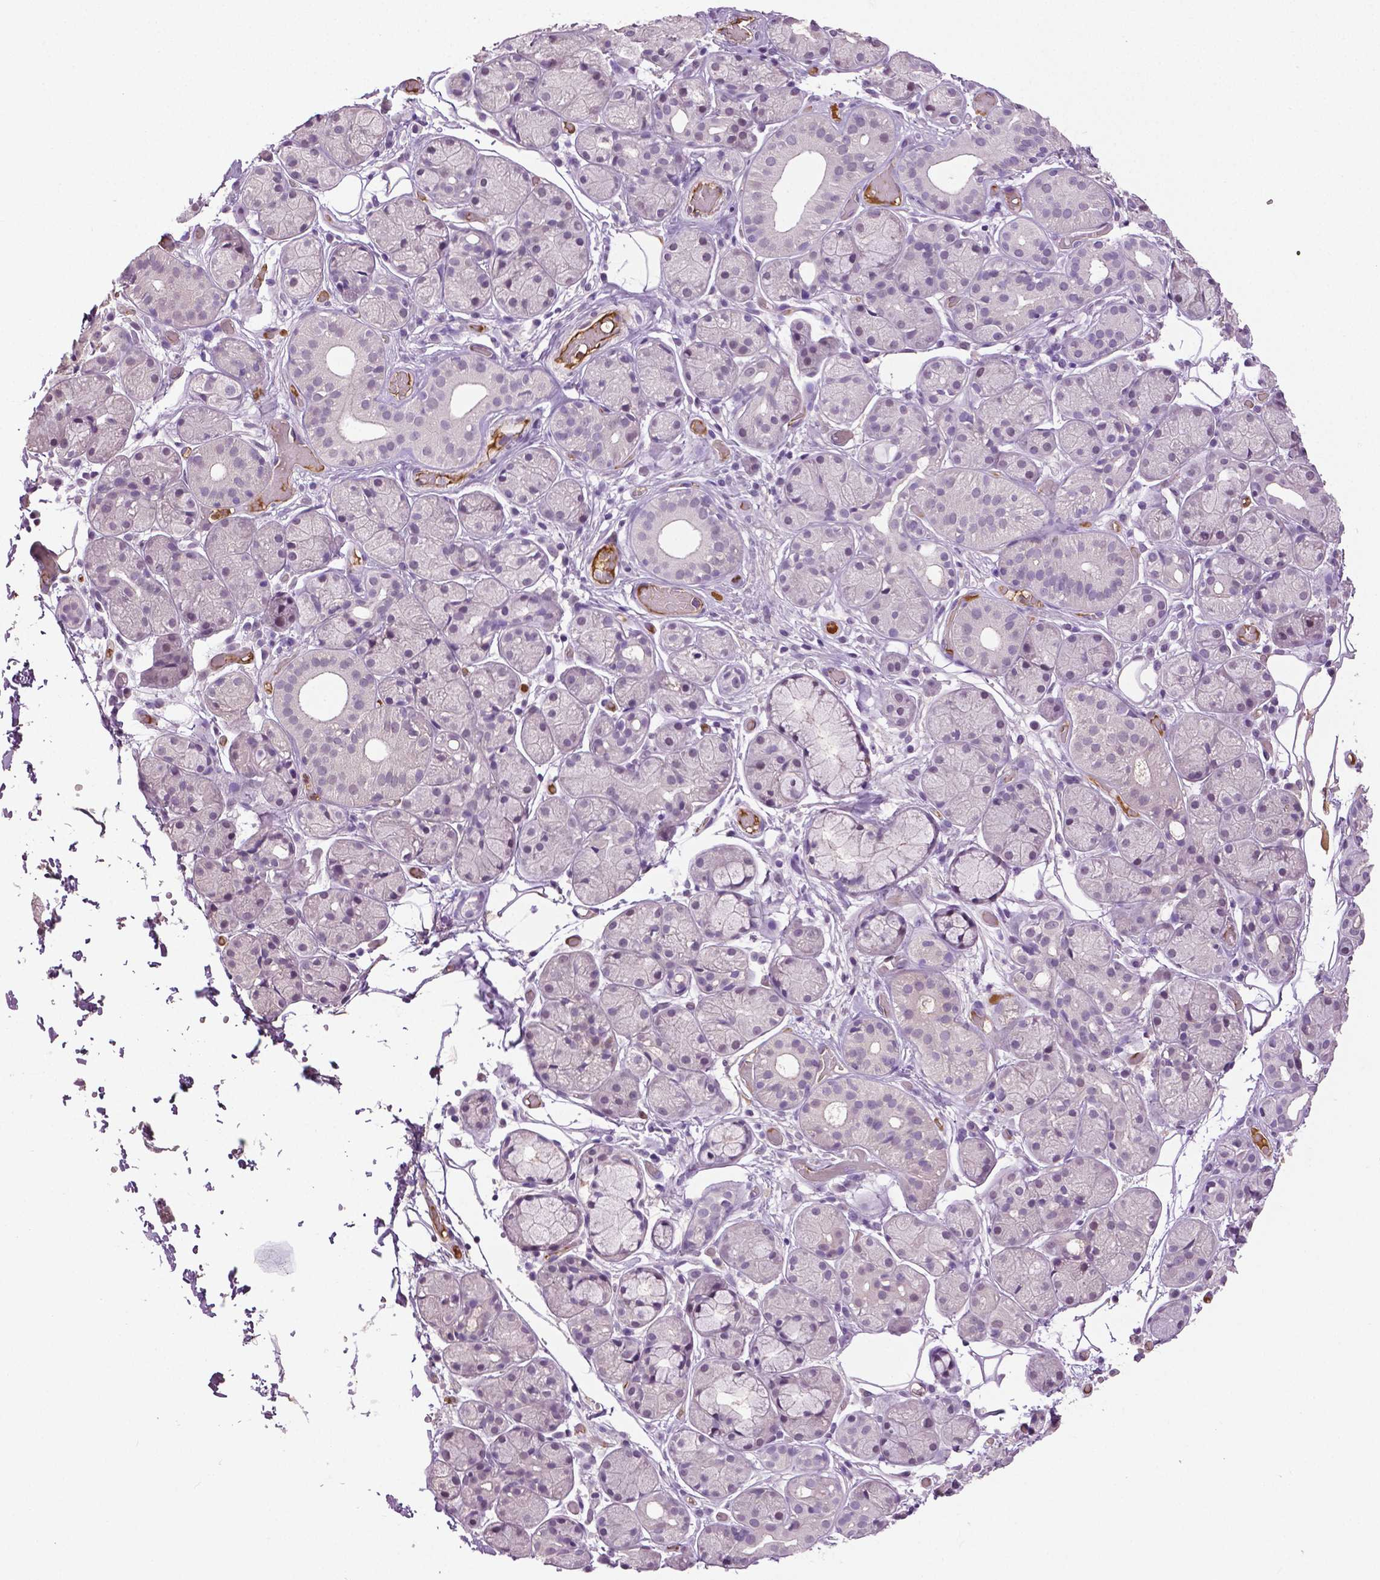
{"staining": {"intensity": "negative", "quantity": "none", "location": "none"}, "tissue": "salivary gland", "cell_type": "Glandular cells", "image_type": "normal", "snomed": [{"axis": "morphology", "description": "Normal tissue, NOS"}, {"axis": "topography", "description": "Salivary gland"}, {"axis": "topography", "description": "Peripheral nerve tissue"}], "caption": "A high-resolution histopathology image shows IHC staining of normal salivary gland, which shows no significant expression in glandular cells. The staining was performed using DAB to visualize the protein expression in brown, while the nuclei were stained in blue with hematoxylin (Magnification: 20x).", "gene": "PTPN5", "patient": {"sex": "male", "age": 71}}